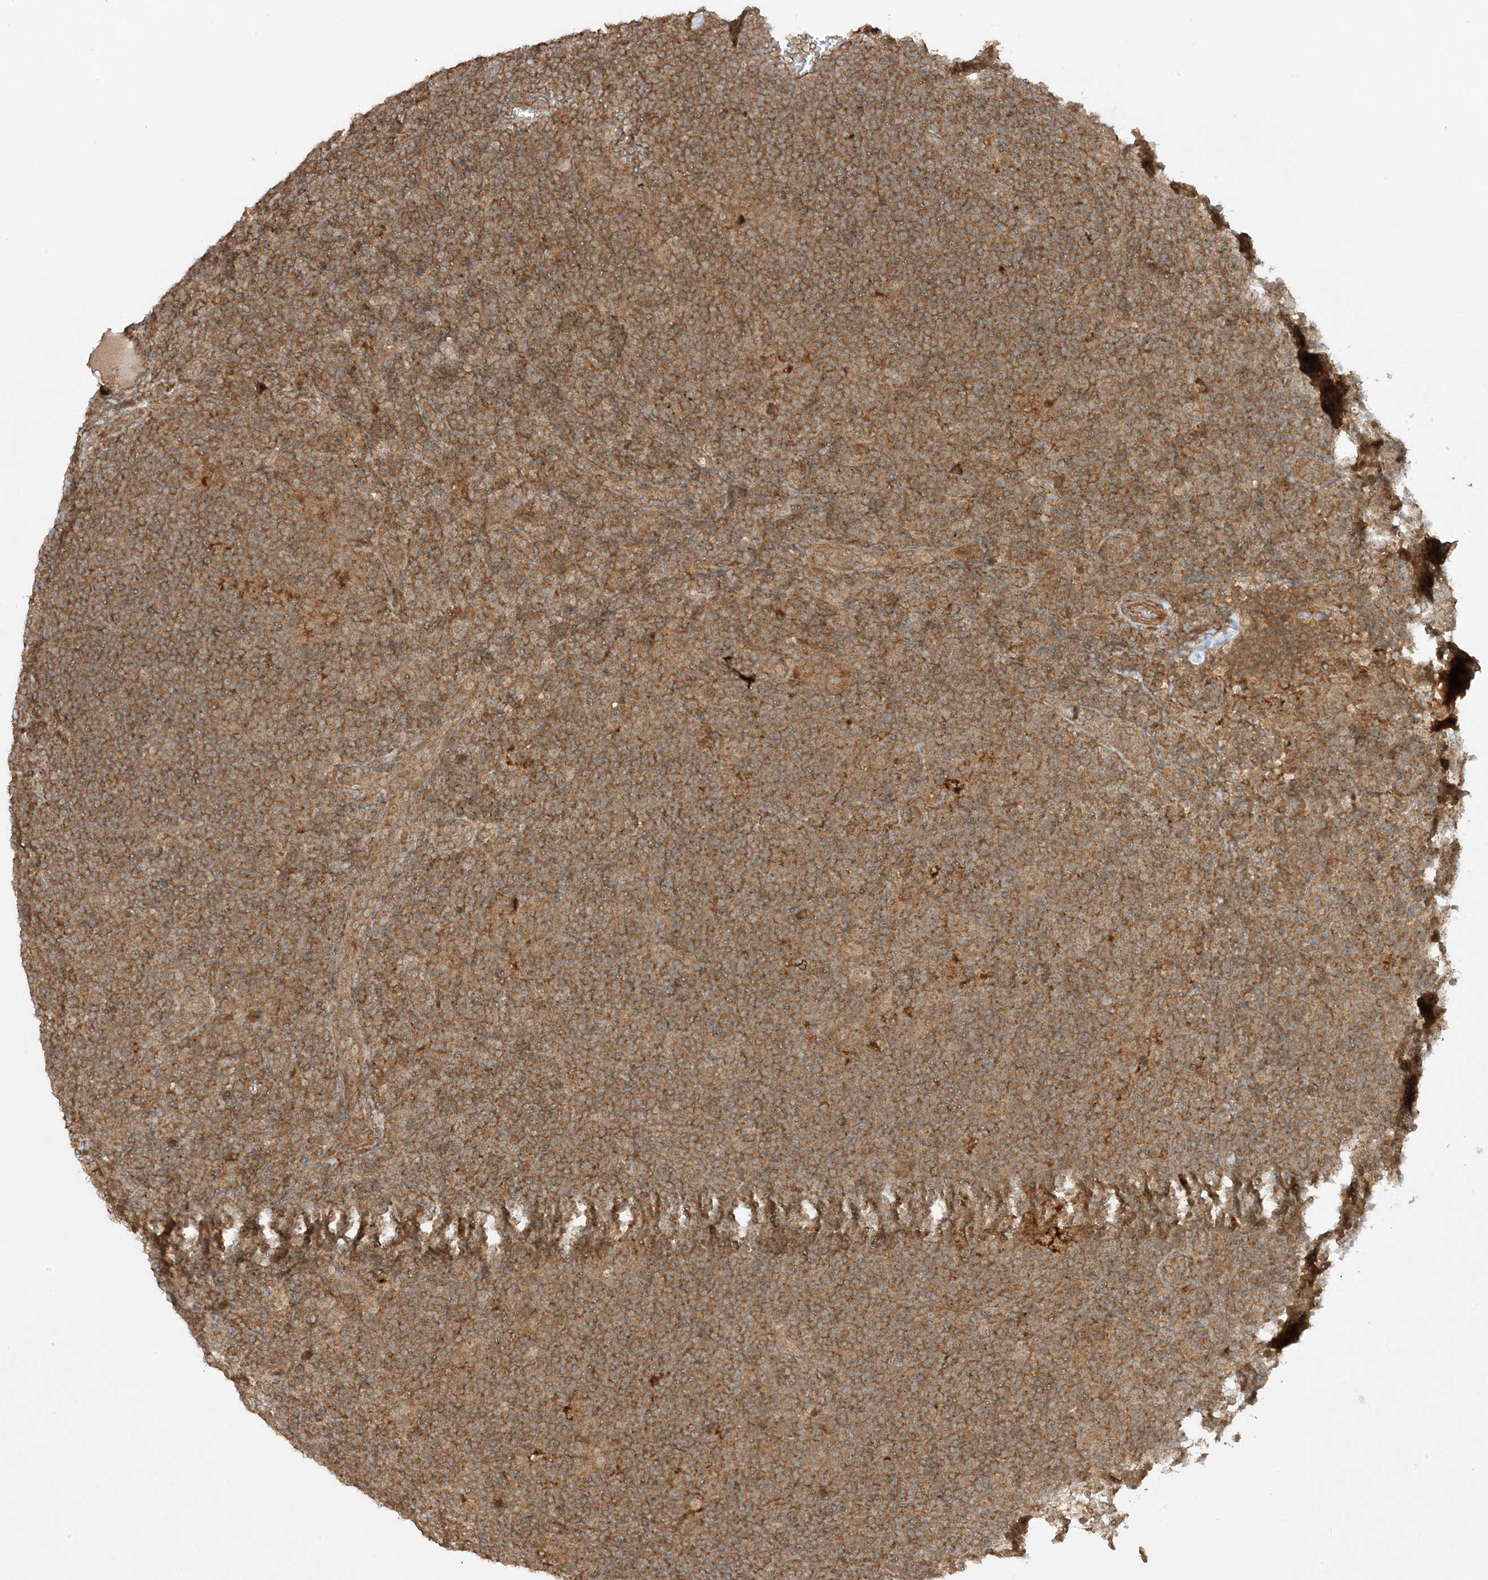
{"staining": {"intensity": "negative", "quantity": "none", "location": "none"}, "tissue": "lymphoma", "cell_type": "Tumor cells", "image_type": "cancer", "snomed": [{"axis": "morphology", "description": "Hodgkin's disease, NOS"}, {"axis": "topography", "description": "Lymph node"}], "caption": "Lymphoma was stained to show a protein in brown. There is no significant staining in tumor cells.", "gene": "XRN1", "patient": {"sex": "female", "age": 57}}